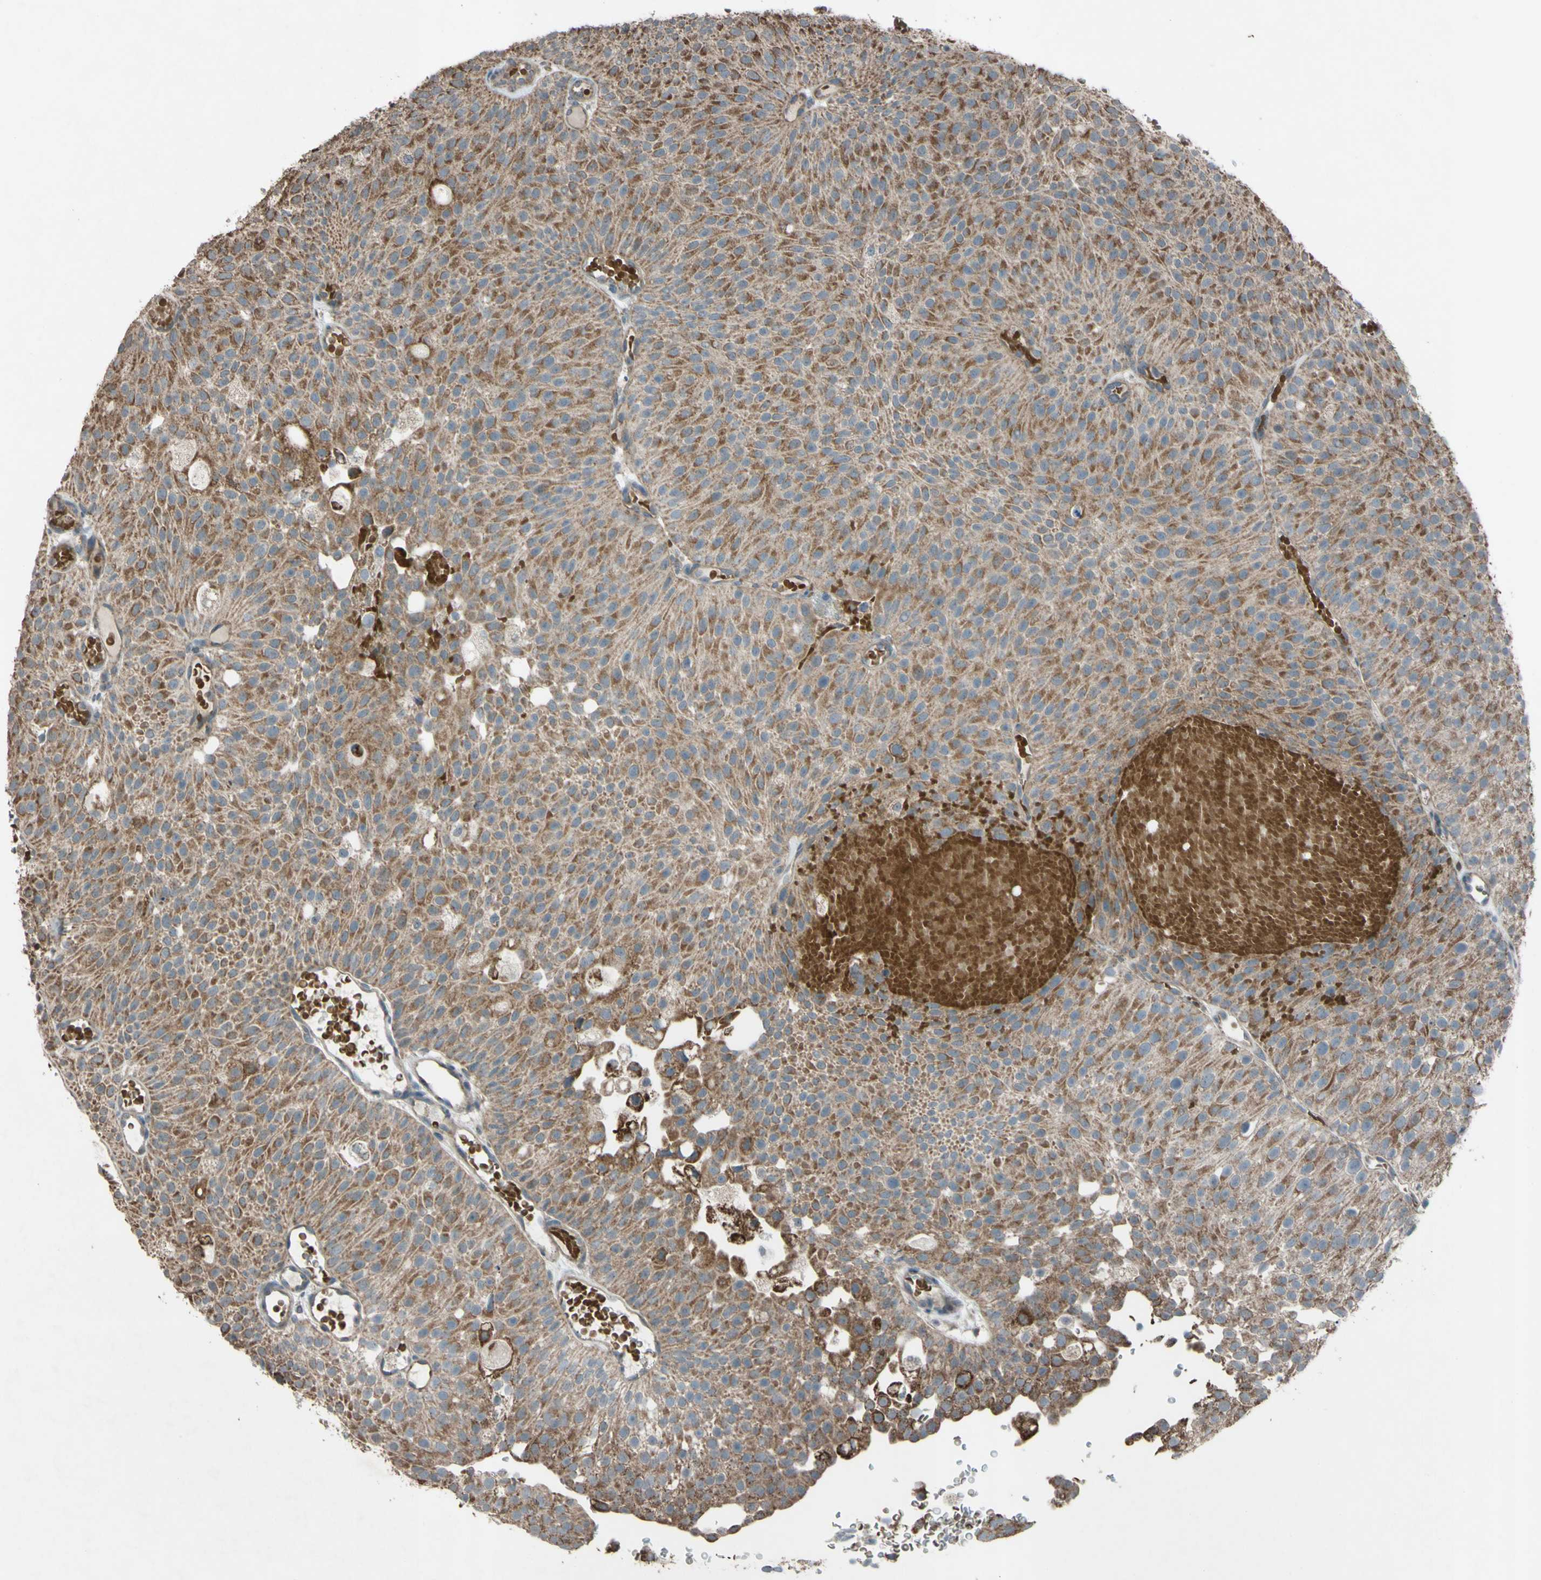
{"staining": {"intensity": "moderate", "quantity": ">75%", "location": "cytoplasmic/membranous"}, "tissue": "urothelial cancer", "cell_type": "Tumor cells", "image_type": "cancer", "snomed": [{"axis": "morphology", "description": "Urothelial carcinoma, Low grade"}, {"axis": "topography", "description": "Urinary bladder"}], "caption": "This is an image of immunohistochemistry staining of low-grade urothelial carcinoma, which shows moderate positivity in the cytoplasmic/membranous of tumor cells.", "gene": "ACOT8", "patient": {"sex": "male", "age": 78}}